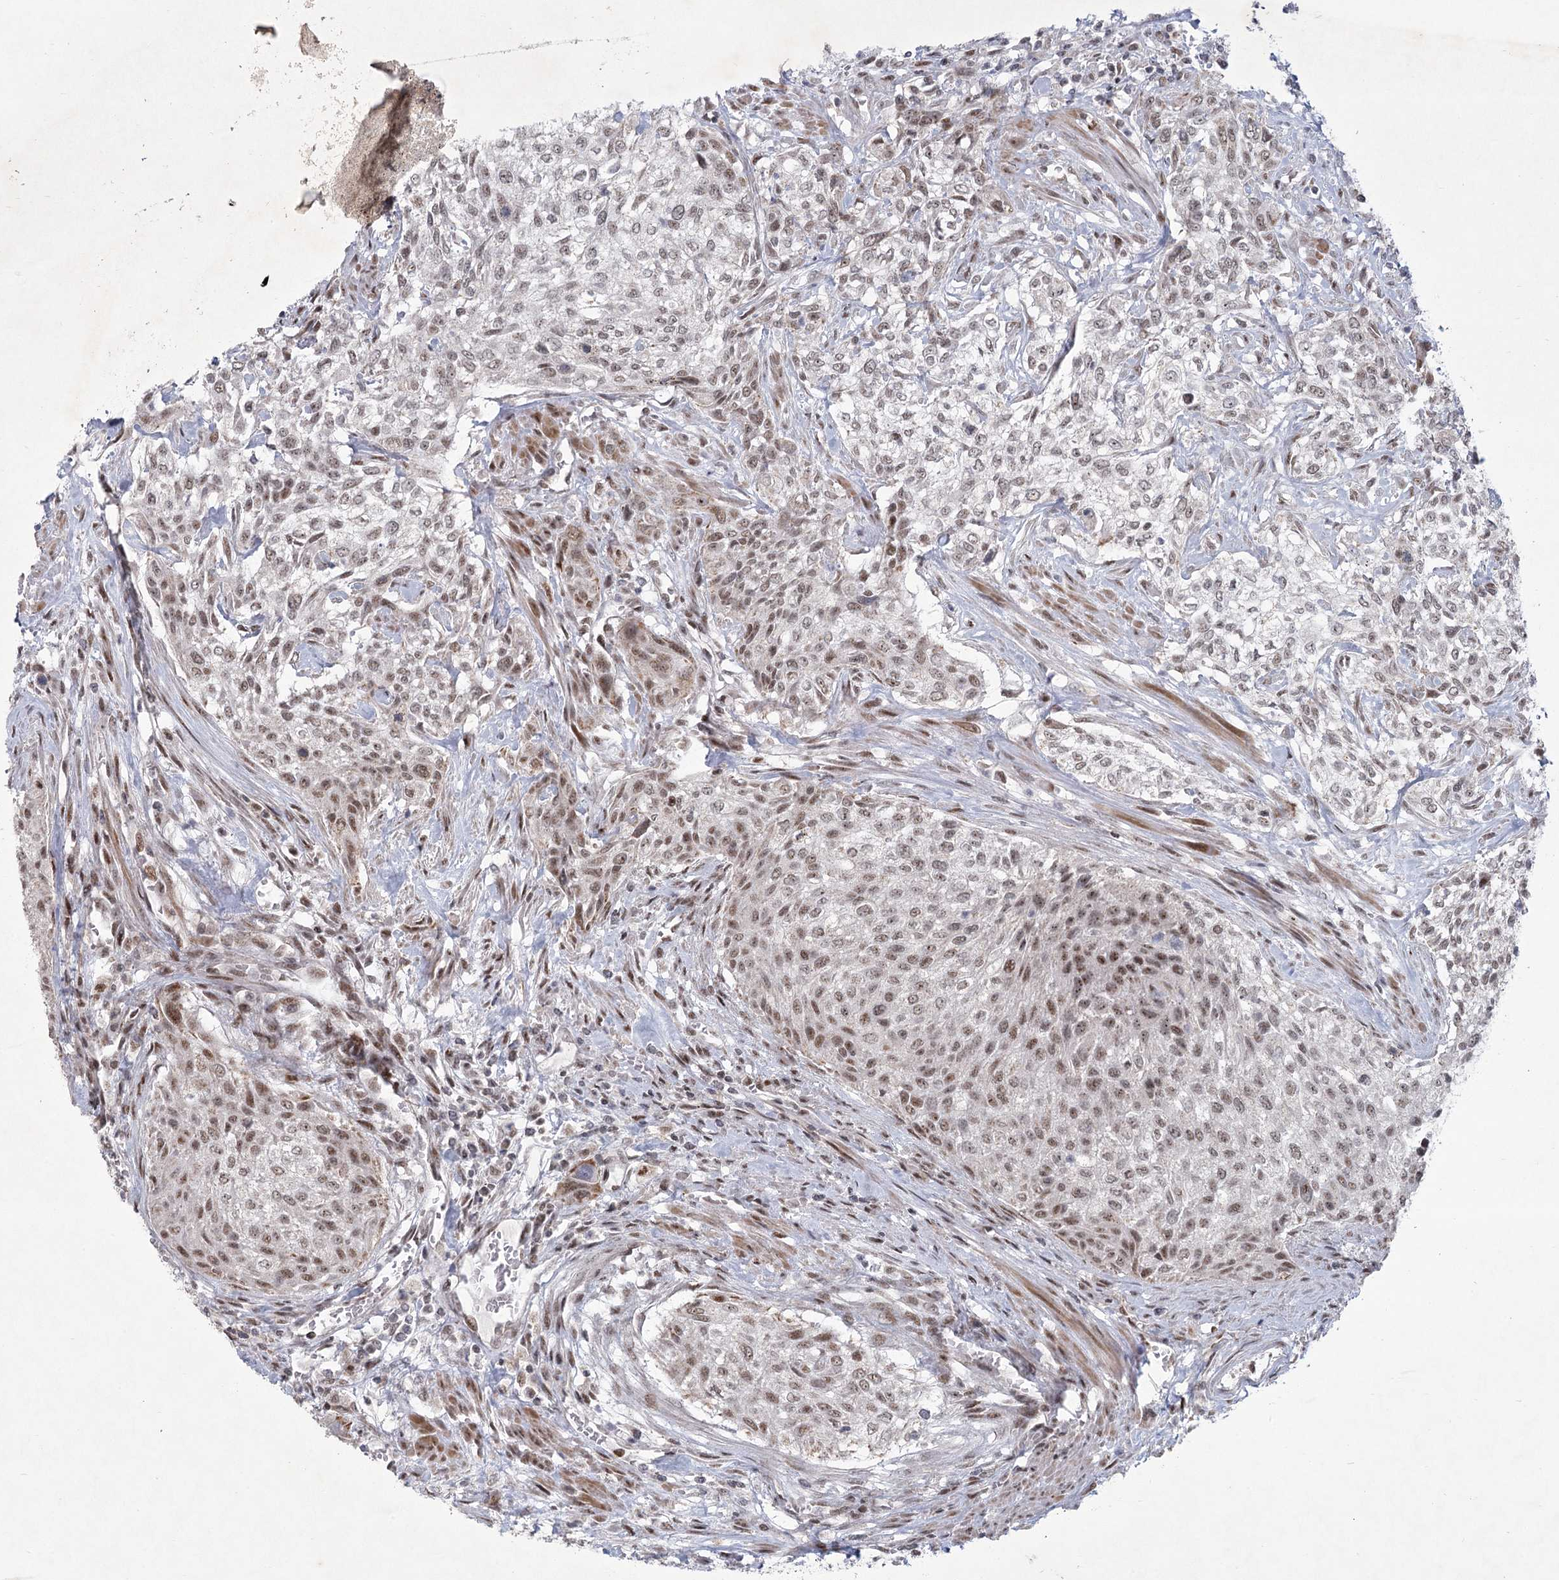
{"staining": {"intensity": "weak", "quantity": ">75%", "location": "nuclear"}, "tissue": "urothelial cancer", "cell_type": "Tumor cells", "image_type": "cancer", "snomed": [{"axis": "morphology", "description": "Normal tissue, NOS"}, {"axis": "morphology", "description": "Urothelial carcinoma, NOS"}, {"axis": "topography", "description": "Urinary bladder"}, {"axis": "topography", "description": "Peripheral nerve tissue"}], "caption": "Protein expression analysis of transitional cell carcinoma demonstrates weak nuclear staining in approximately >75% of tumor cells.", "gene": "CIB4", "patient": {"sex": "male", "age": 35}}